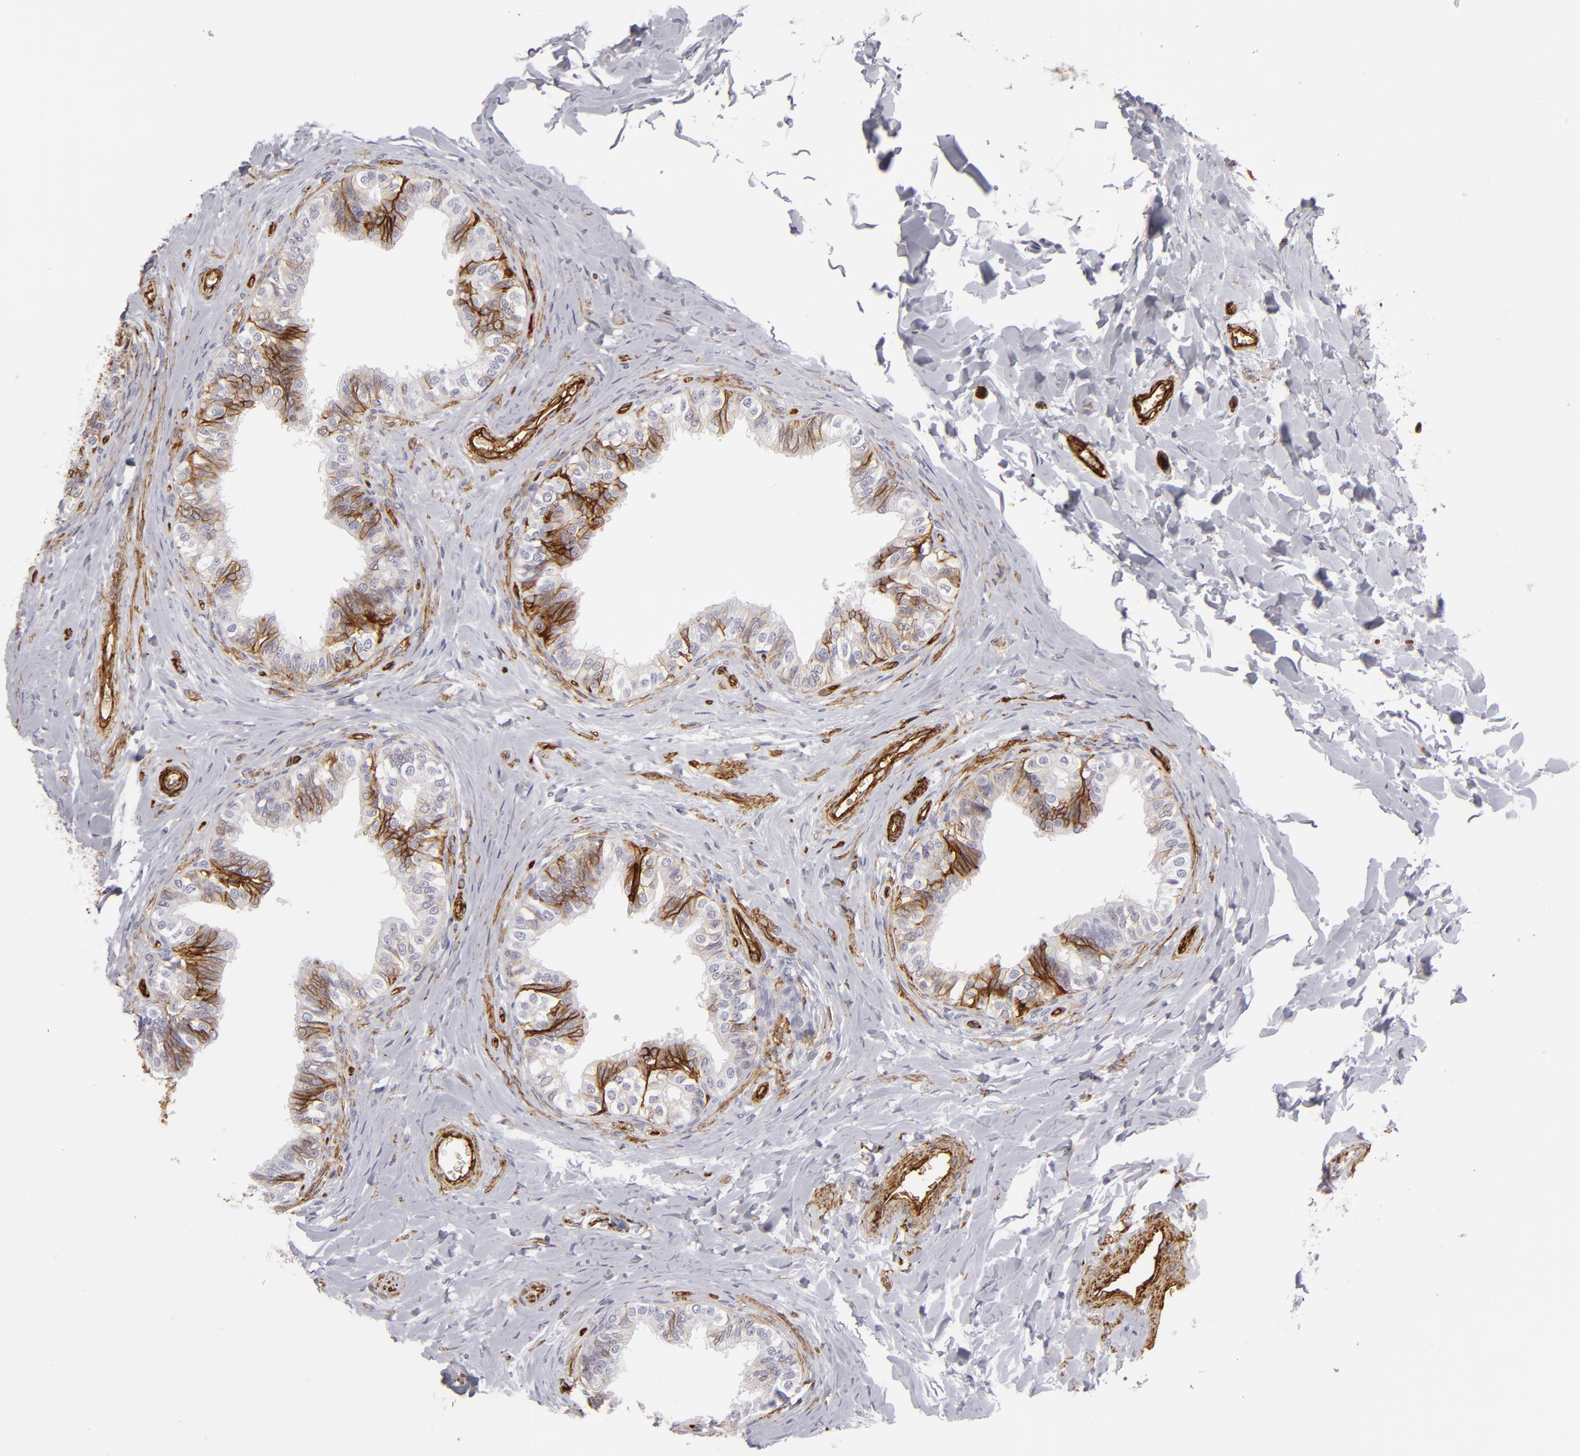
{"staining": {"intensity": "moderate", "quantity": "<25%", "location": "cytoplasmic/membranous"}, "tissue": "epididymis", "cell_type": "Glandular cells", "image_type": "normal", "snomed": [{"axis": "morphology", "description": "Normal tissue, NOS"}, {"axis": "topography", "description": "Soft tissue"}, {"axis": "topography", "description": "Epididymis"}], "caption": "An immunohistochemistry (IHC) image of unremarkable tissue is shown. Protein staining in brown highlights moderate cytoplasmic/membranous positivity in epididymis within glandular cells. The staining was performed using DAB, with brown indicating positive protein expression. Nuclei are stained blue with hematoxylin.", "gene": "MCAM", "patient": {"sex": "male", "age": 26}}